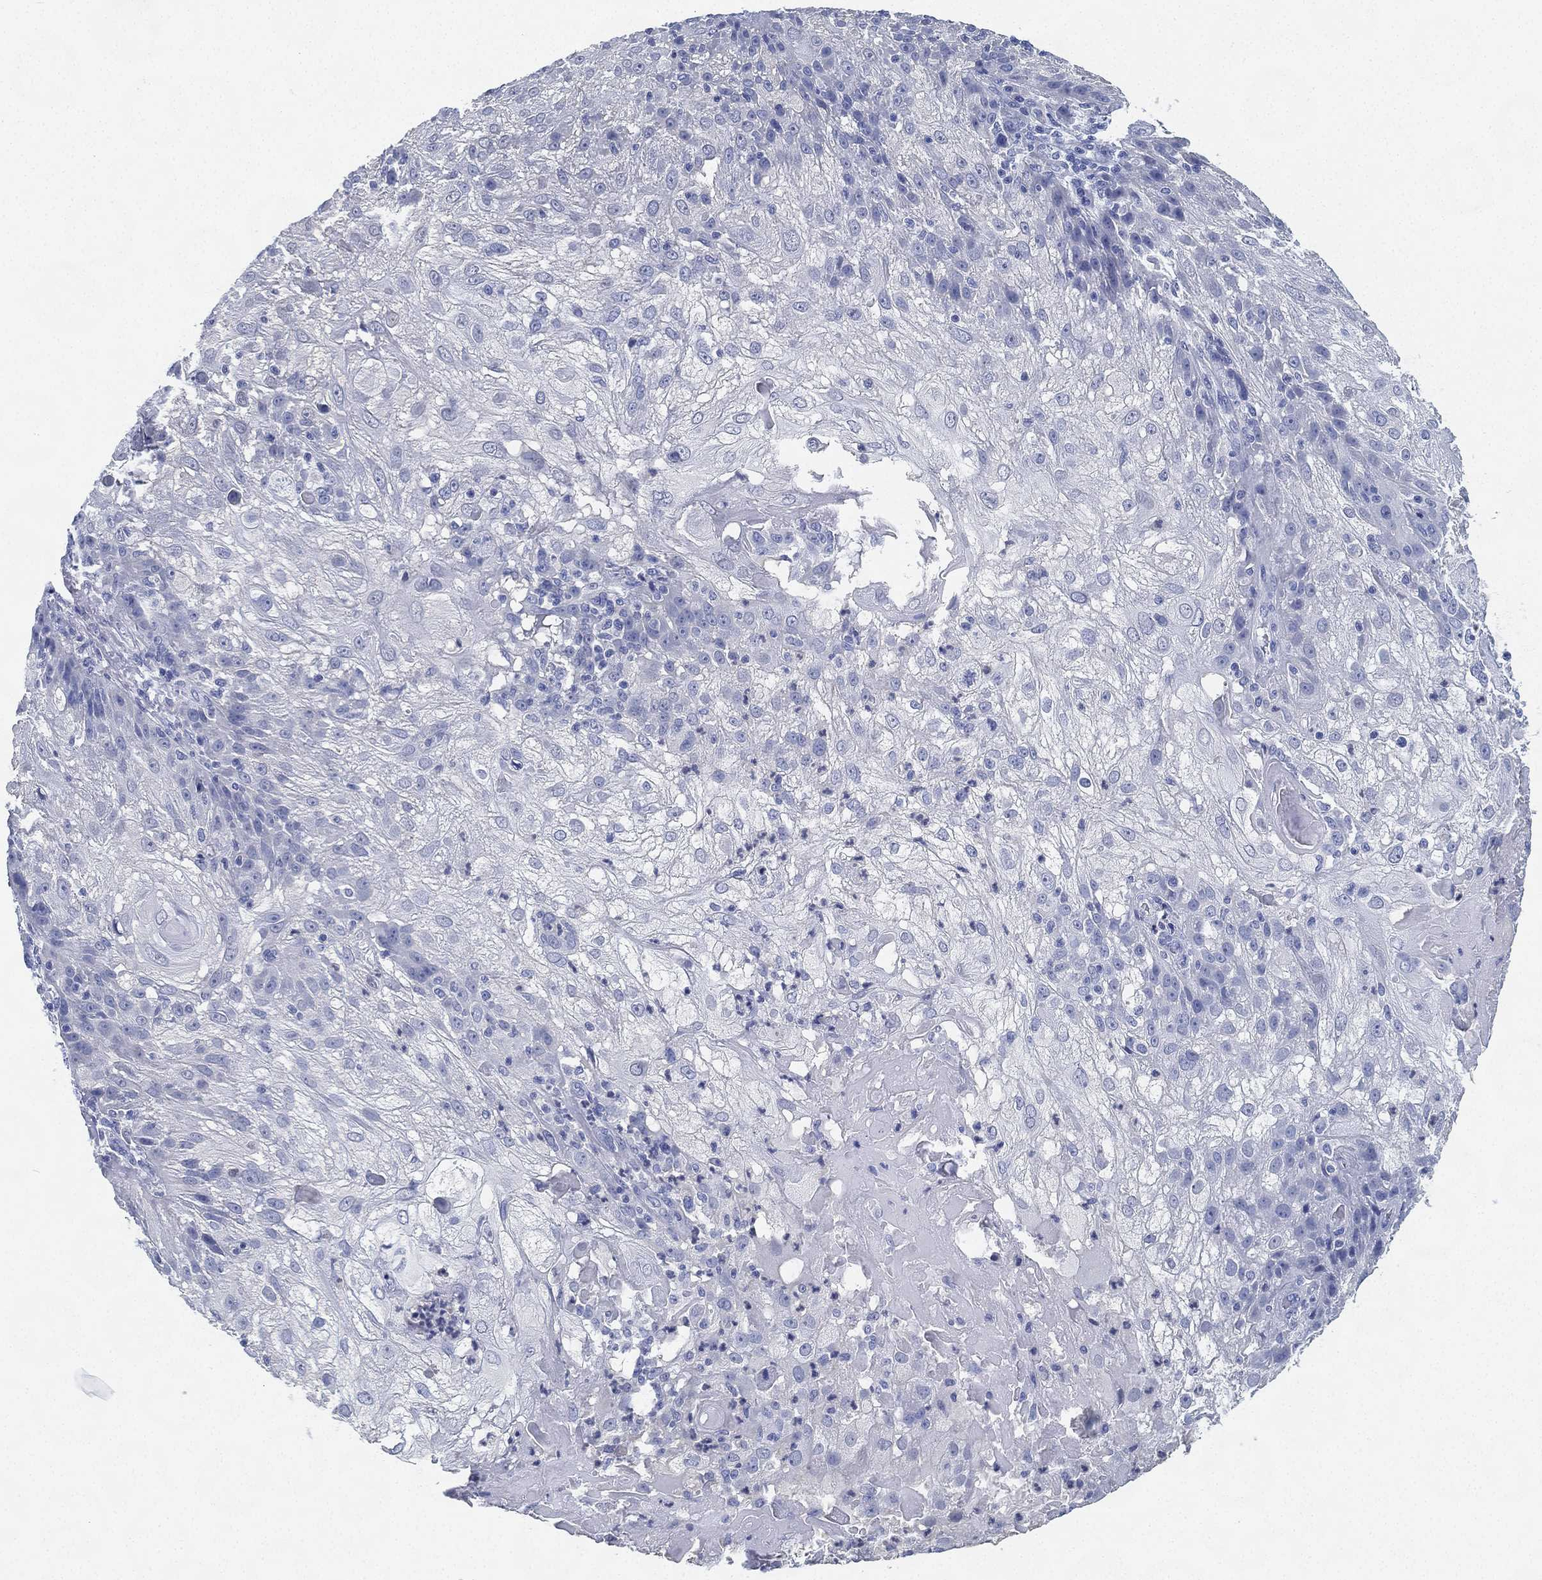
{"staining": {"intensity": "negative", "quantity": "none", "location": "none"}, "tissue": "skin cancer", "cell_type": "Tumor cells", "image_type": "cancer", "snomed": [{"axis": "morphology", "description": "Normal tissue, NOS"}, {"axis": "morphology", "description": "Squamous cell carcinoma, NOS"}, {"axis": "topography", "description": "Skin"}], "caption": "Immunohistochemistry (IHC) photomicrograph of neoplastic tissue: skin cancer stained with DAB displays no significant protein expression in tumor cells.", "gene": "DEFB121", "patient": {"sex": "female", "age": 83}}